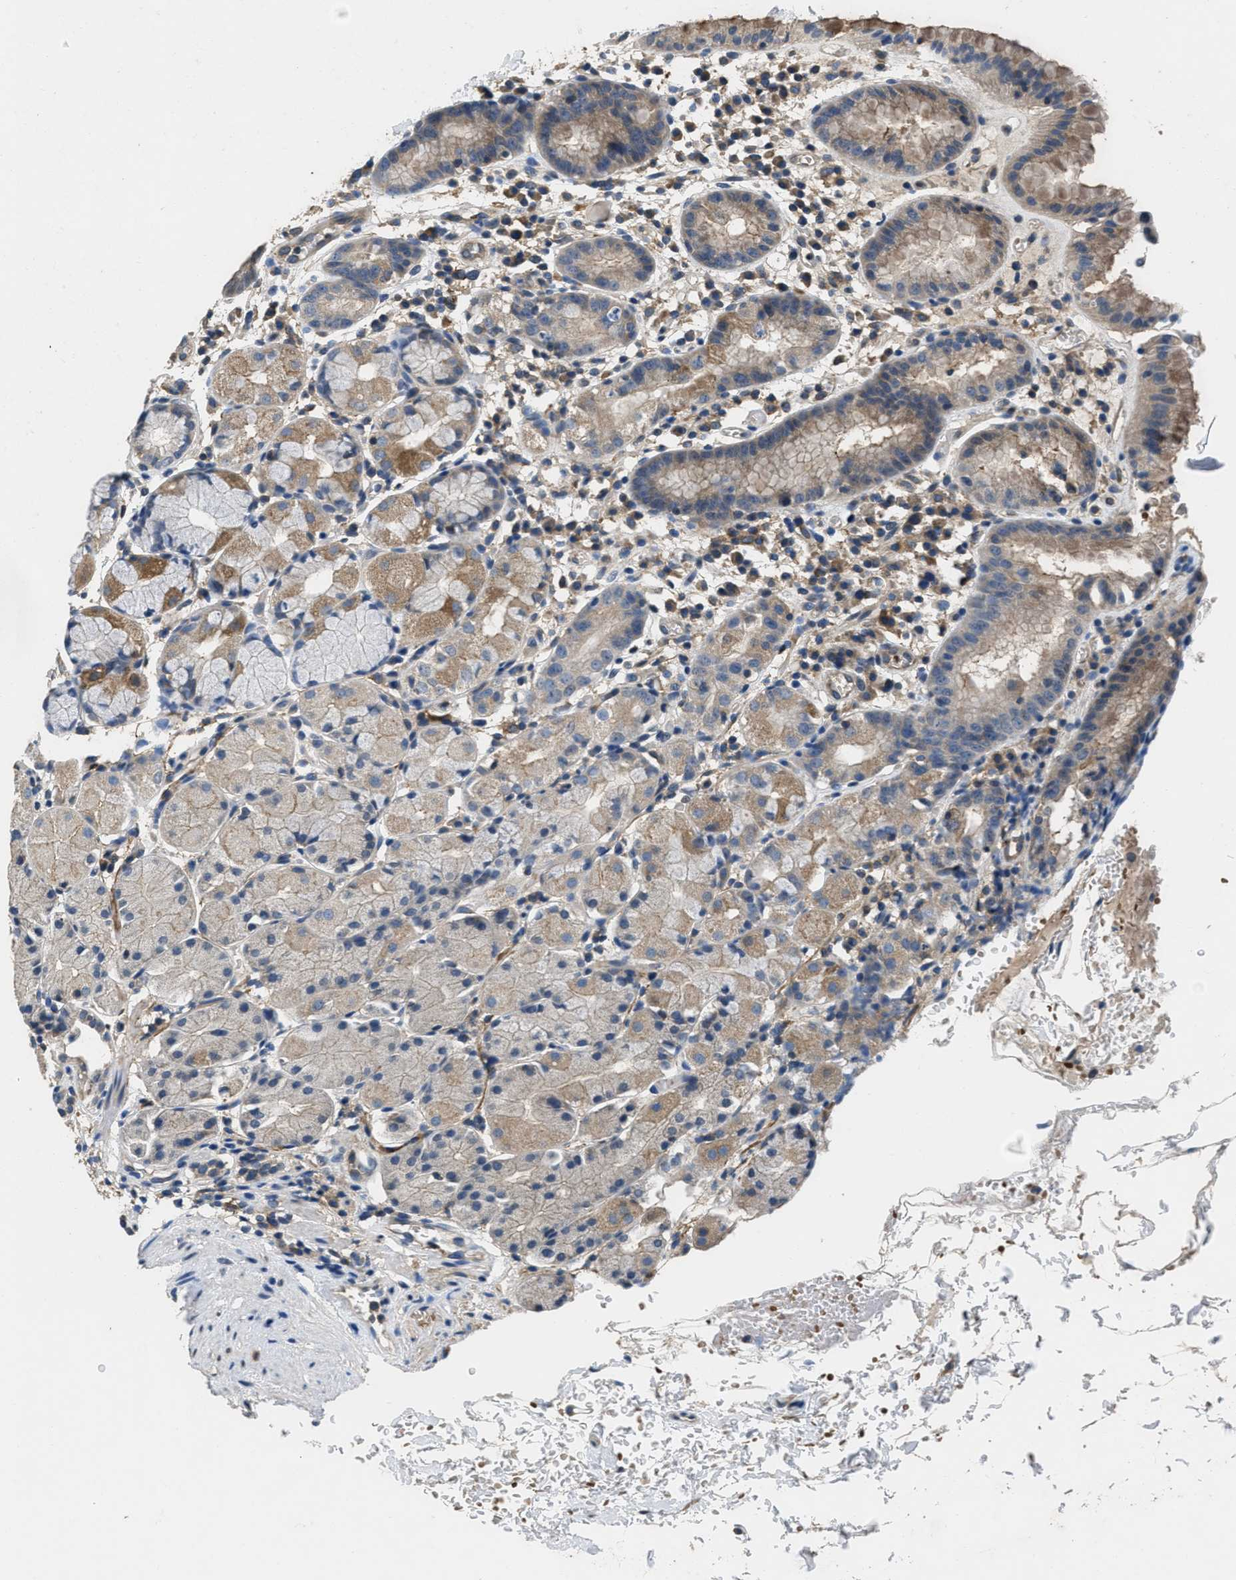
{"staining": {"intensity": "moderate", "quantity": "25%-75%", "location": "cytoplasmic/membranous"}, "tissue": "stomach", "cell_type": "Glandular cells", "image_type": "normal", "snomed": [{"axis": "morphology", "description": "Normal tissue, NOS"}, {"axis": "topography", "description": "Stomach"}, {"axis": "topography", "description": "Stomach, lower"}], "caption": "A photomicrograph of human stomach stained for a protein reveals moderate cytoplasmic/membranous brown staining in glandular cells. The protein of interest is stained brown, and the nuclei are stained in blue (DAB IHC with brightfield microscopy, high magnification).", "gene": "DGKE", "patient": {"sex": "female", "age": 75}}